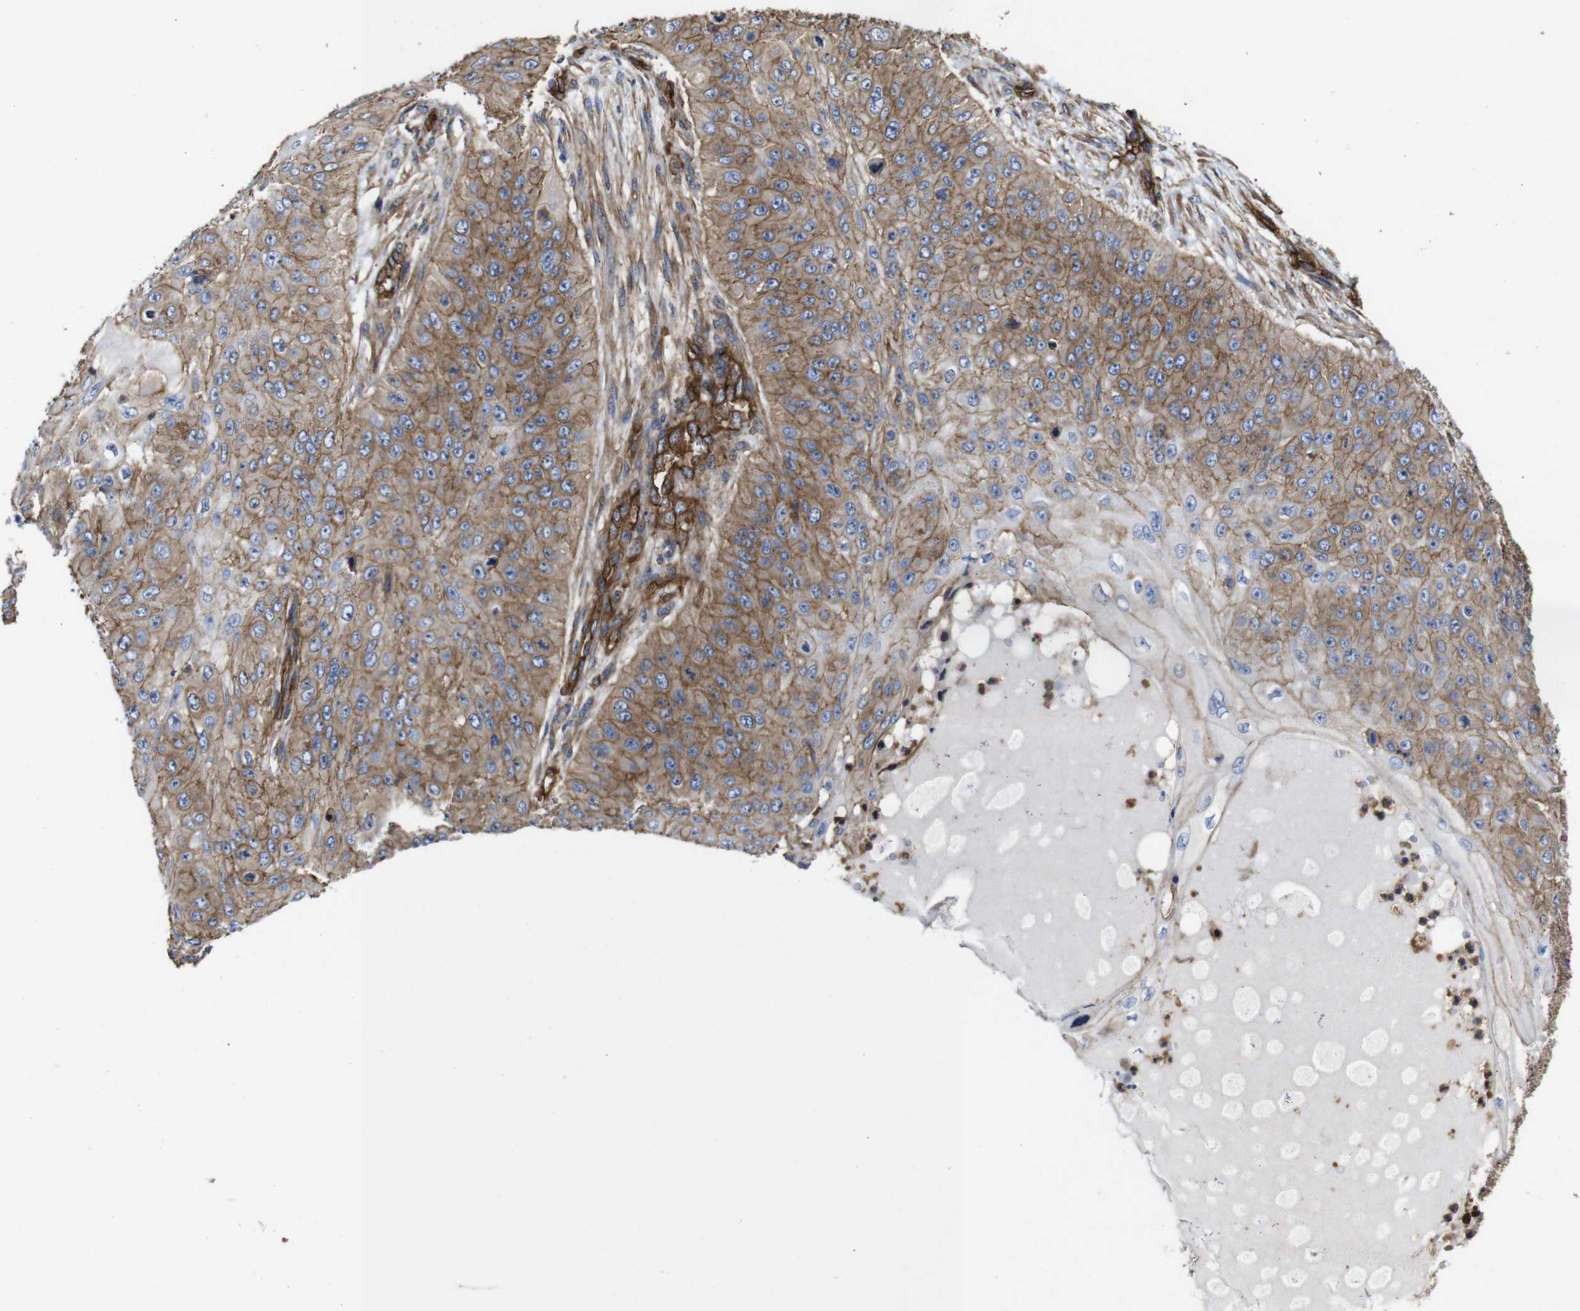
{"staining": {"intensity": "moderate", "quantity": "25%-75%", "location": "cytoplasmic/membranous"}, "tissue": "skin cancer", "cell_type": "Tumor cells", "image_type": "cancer", "snomed": [{"axis": "morphology", "description": "Squamous cell carcinoma, NOS"}, {"axis": "topography", "description": "Skin"}], "caption": "Immunohistochemistry (IHC) (DAB (3,3'-diaminobenzidine)) staining of skin cancer (squamous cell carcinoma) shows moderate cytoplasmic/membranous protein expression in about 25%-75% of tumor cells. Ihc stains the protein in brown and the nuclei are stained blue.", "gene": "SPTBN1", "patient": {"sex": "female", "age": 80}}